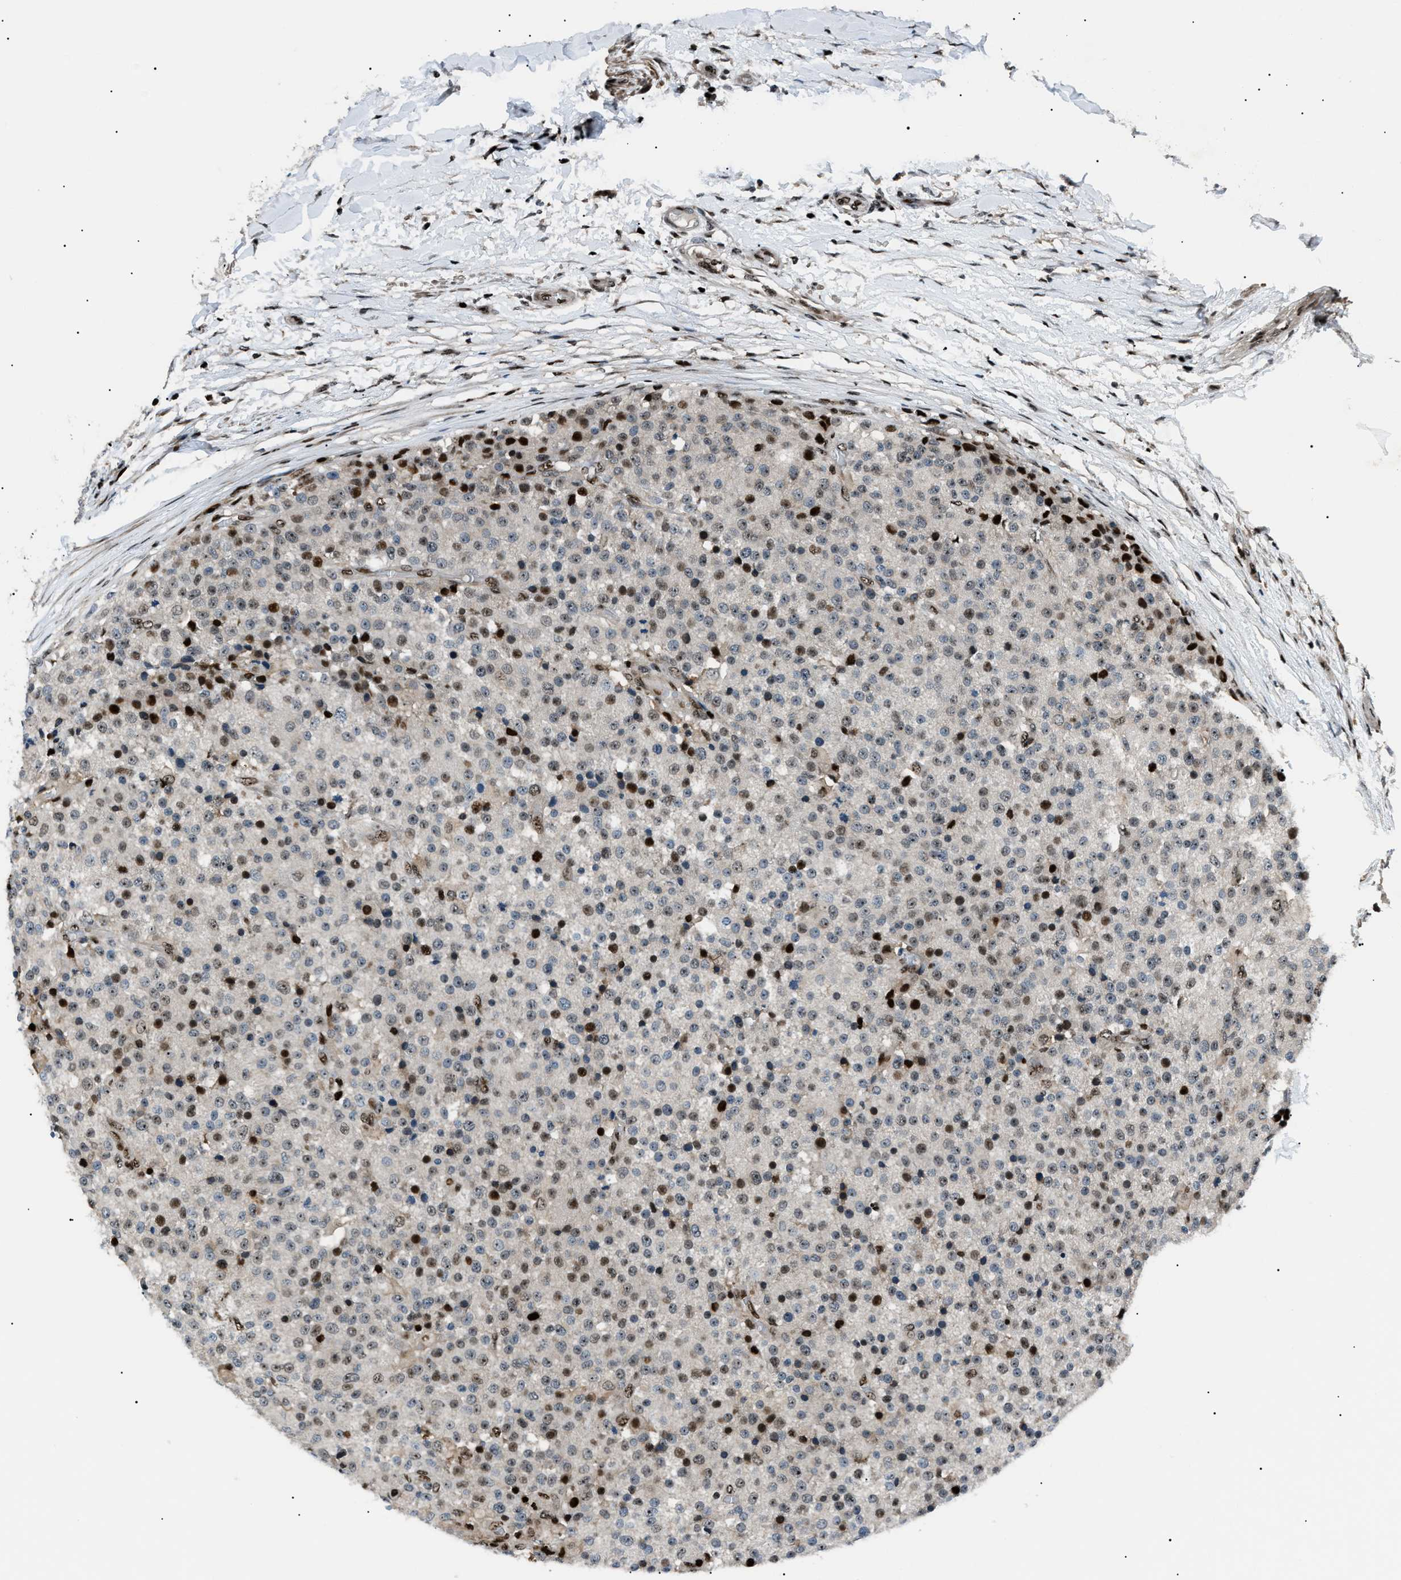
{"staining": {"intensity": "strong", "quantity": "25%-75%", "location": "nuclear"}, "tissue": "testis cancer", "cell_type": "Tumor cells", "image_type": "cancer", "snomed": [{"axis": "morphology", "description": "Seminoma, NOS"}, {"axis": "topography", "description": "Testis"}], "caption": "Seminoma (testis) tissue demonstrates strong nuclear expression in approximately 25%-75% of tumor cells, visualized by immunohistochemistry.", "gene": "PRKX", "patient": {"sex": "male", "age": 59}}